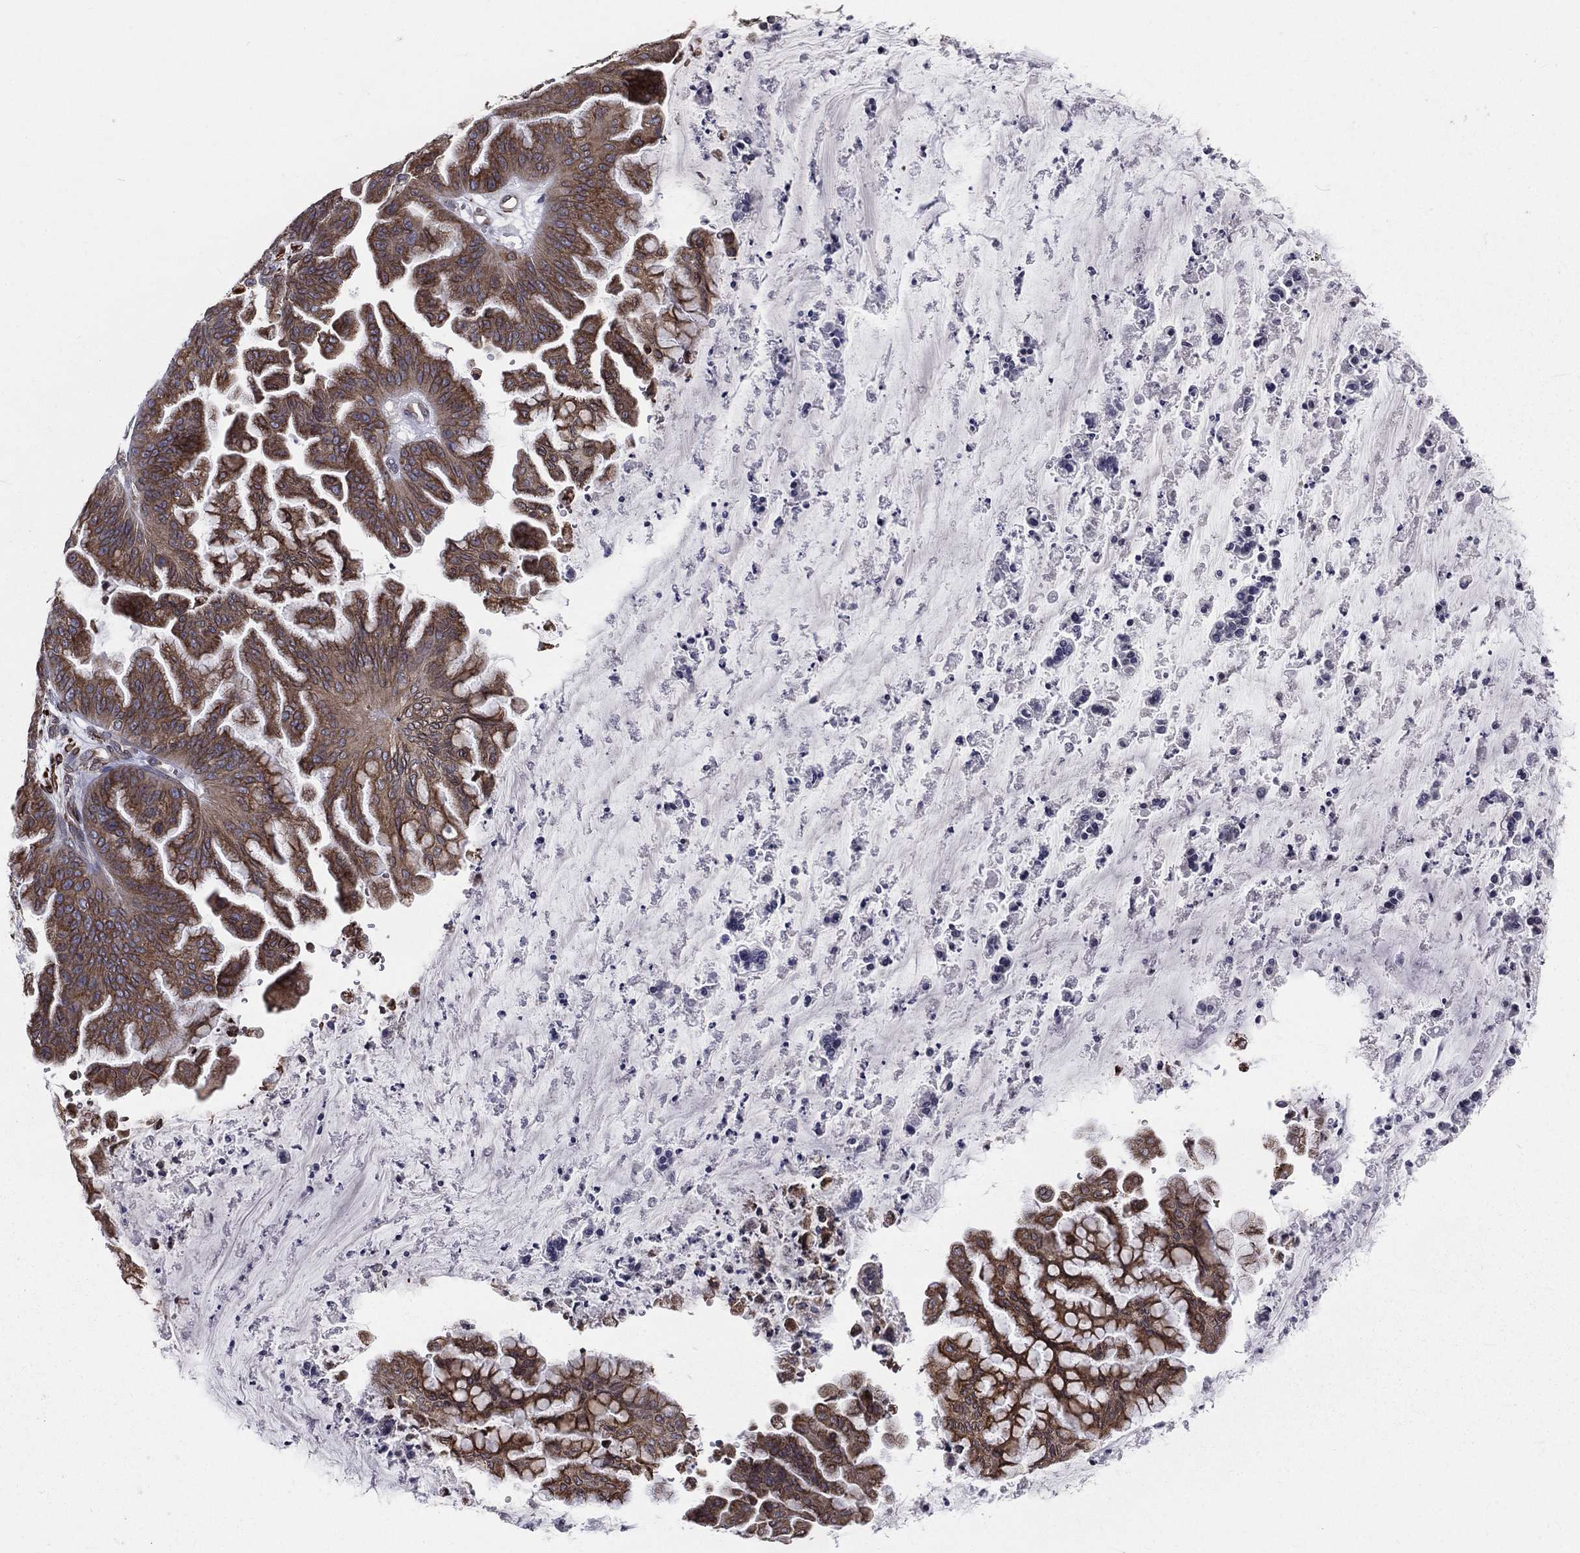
{"staining": {"intensity": "moderate", "quantity": ">75%", "location": "cytoplasmic/membranous"}, "tissue": "ovarian cancer", "cell_type": "Tumor cells", "image_type": "cancer", "snomed": [{"axis": "morphology", "description": "Cystadenocarcinoma, mucinous, NOS"}, {"axis": "topography", "description": "Ovary"}], "caption": "Immunohistochemical staining of ovarian mucinous cystadenocarcinoma demonstrates moderate cytoplasmic/membranous protein positivity in approximately >75% of tumor cells.", "gene": "PGRMC1", "patient": {"sex": "female", "age": 67}}